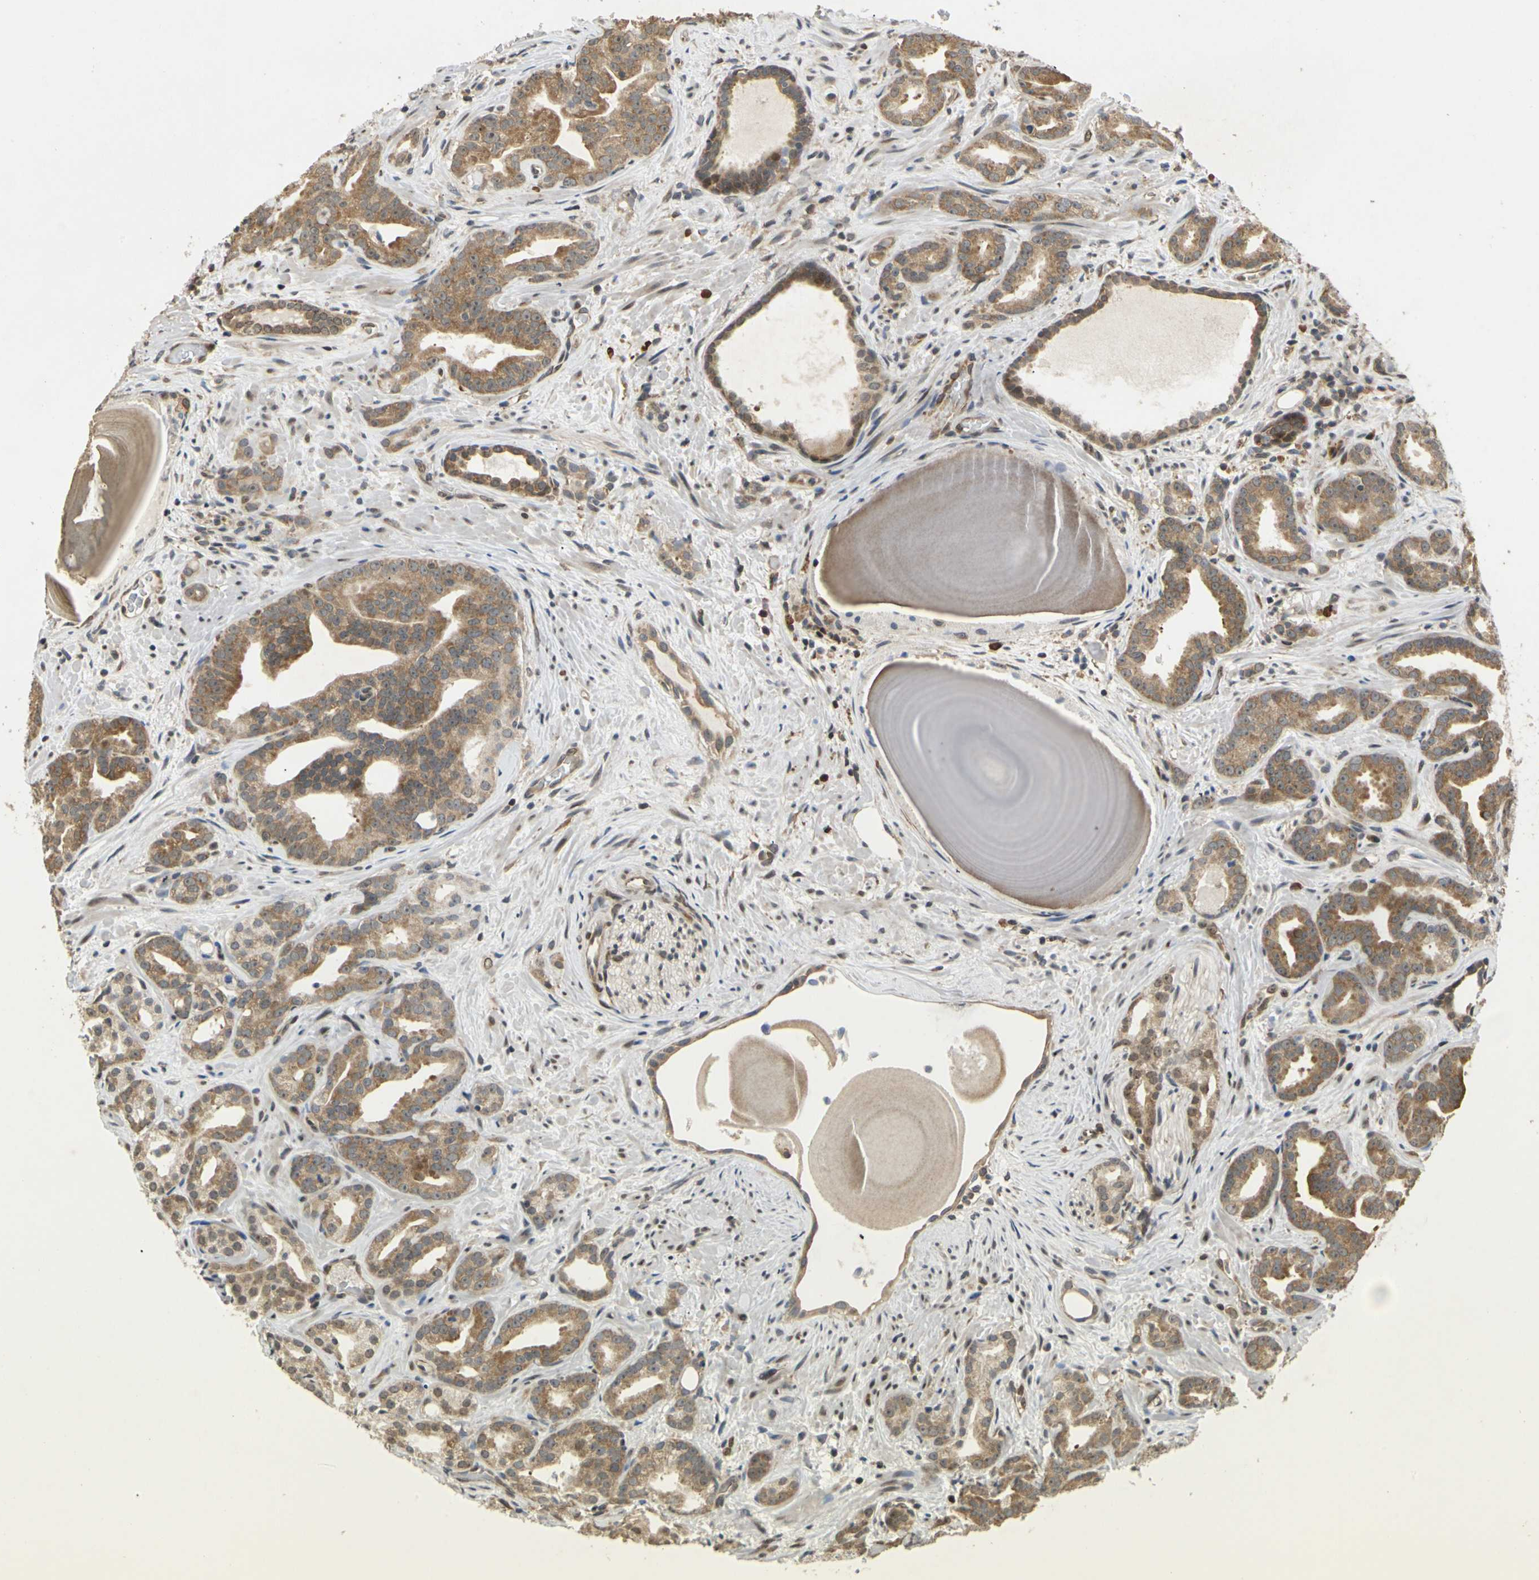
{"staining": {"intensity": "moderate", "quantity": ">75%", "location": "cytoplasmic/membranous"}, "tissue": "prostate cancer", "cell_type": "Tumor cells", "image_type": "cancer", "snomed": [{"axis": "morphology", "description": "Adenocarcinoma, Low grade"}, {"axis": "topography", "description": "Prostate"}], "caption": "Adenocarcinoma (low-grade) (prostate) was stained to show a protein in brown. There is medium levels of moderate cytoplasmic/membranous expression in about >75% of tumor cells.", "gene": "EIF1AX", "patient": {"sex": "male", "age": 63}}